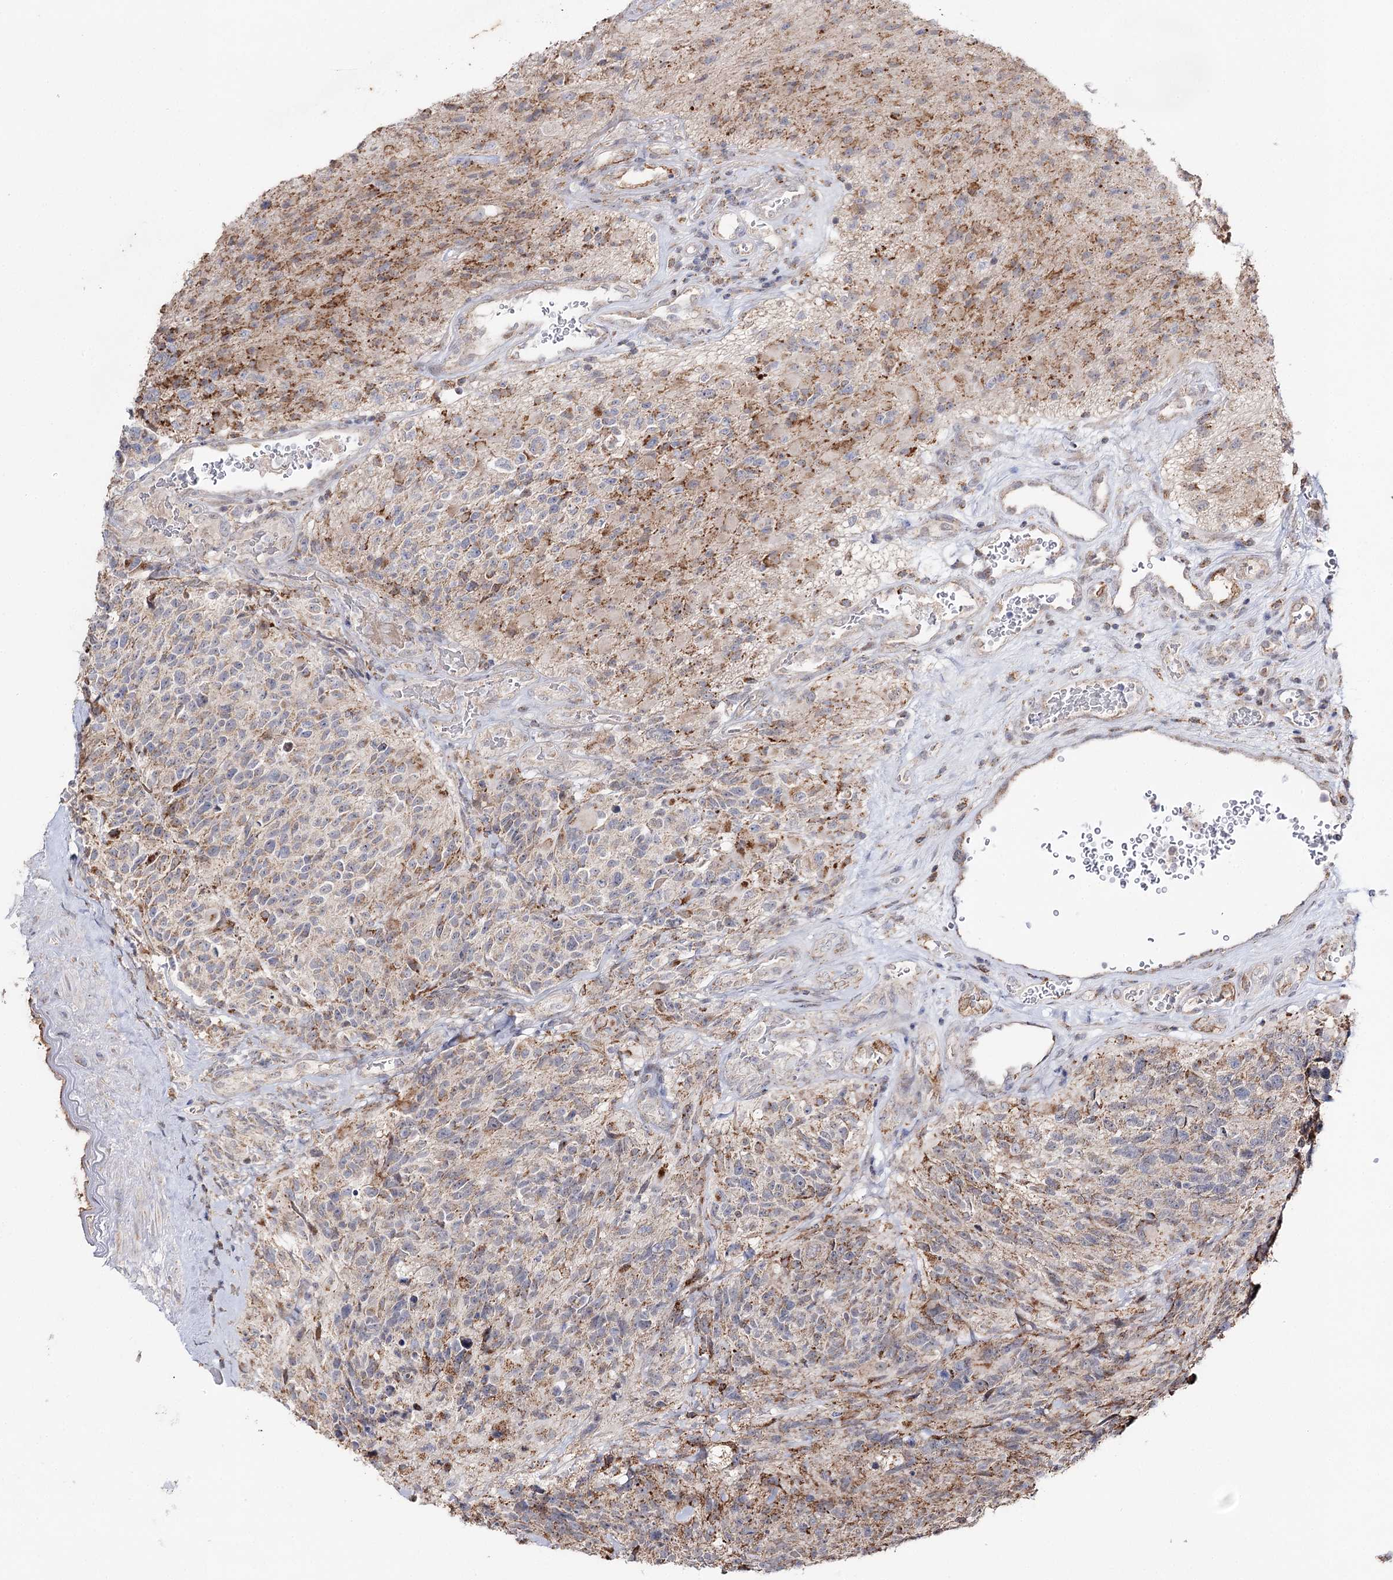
{"staining": {"intensity": "moderate", "quantity": "<25%", "location": "cytoplasmic/membranous"}, "tissue": "glioma", "cell_type": "Tumor cells", "image_type": "cancer", "snomed": [{"axis": "morphology", "description": "Glioma, malignant, High grade"}, {"axis": "topography", "description": "Brain"}], "caption": "Immunohistochemistry (IHC) (DAB (3,3'-diaminobenzidine)) staining of malignant high-grade glioma shows moderate cytoplasmic/membranous protein expression in about <25% of tumor cells. (DAB IHC with brightfield microscopy, high magnification).", "gene": "CBR4", "patient": {"sex": "male", "age": 76}}